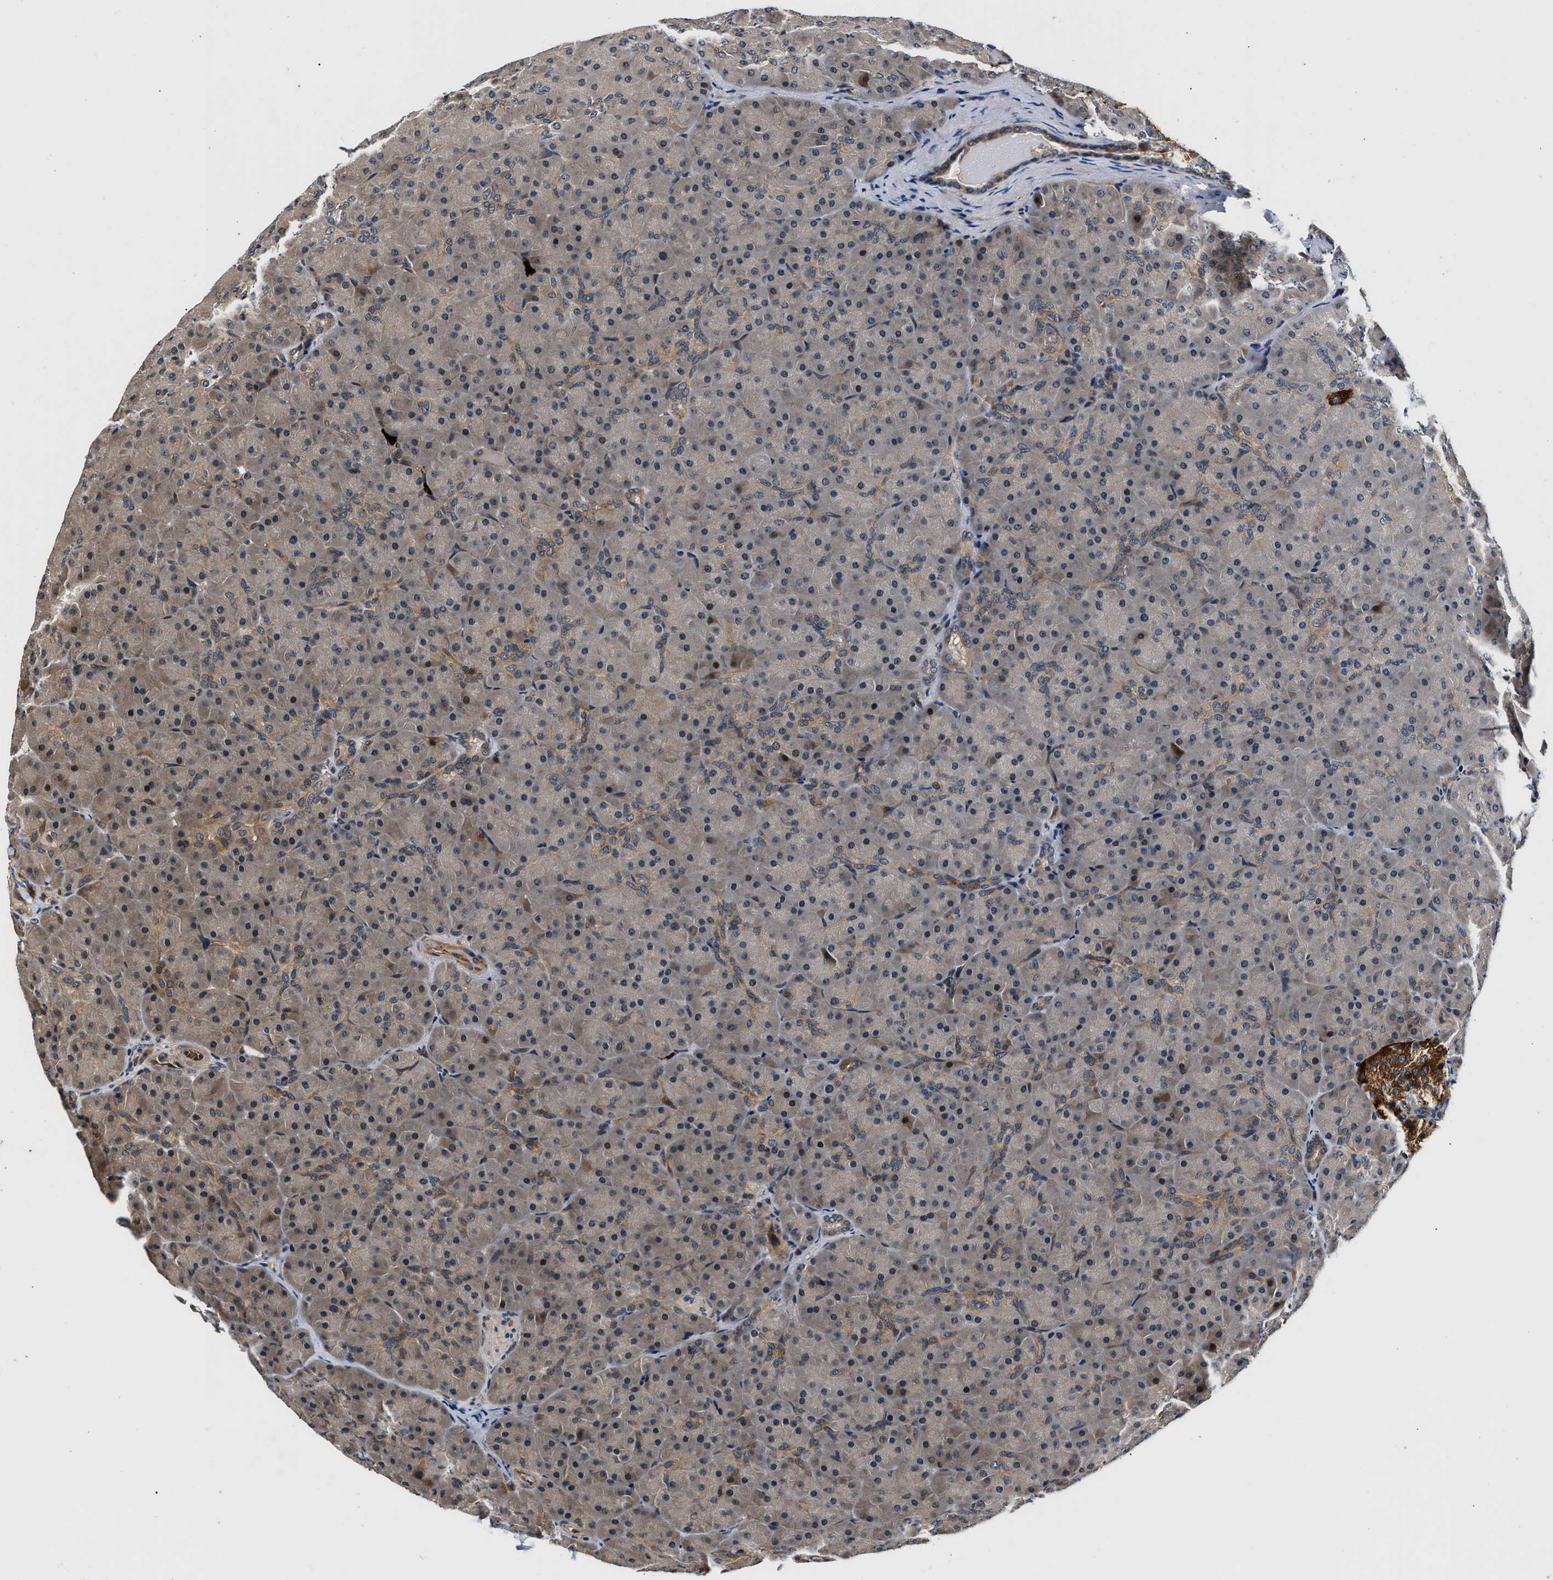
{"staining": {"intensity": "weak", "quantity": "<25%", "location": "cytoplasmic/membranous,nuclear"}, "tissue": "pancreas", "cell_type": "Exocrine glandular cells", "image_type": "normal", "snomed": [{"axis": "morphology", "description": "Normal tissue, NOS"}, {"axis": "topography", "description": "Pancreas"}], "caption": "Pancreas stained for a protein using immunohistochemistry shows no staining exocrine glandular cells.", "gene": "TUT7", "patient": {"sex": "male", "age": 66}}